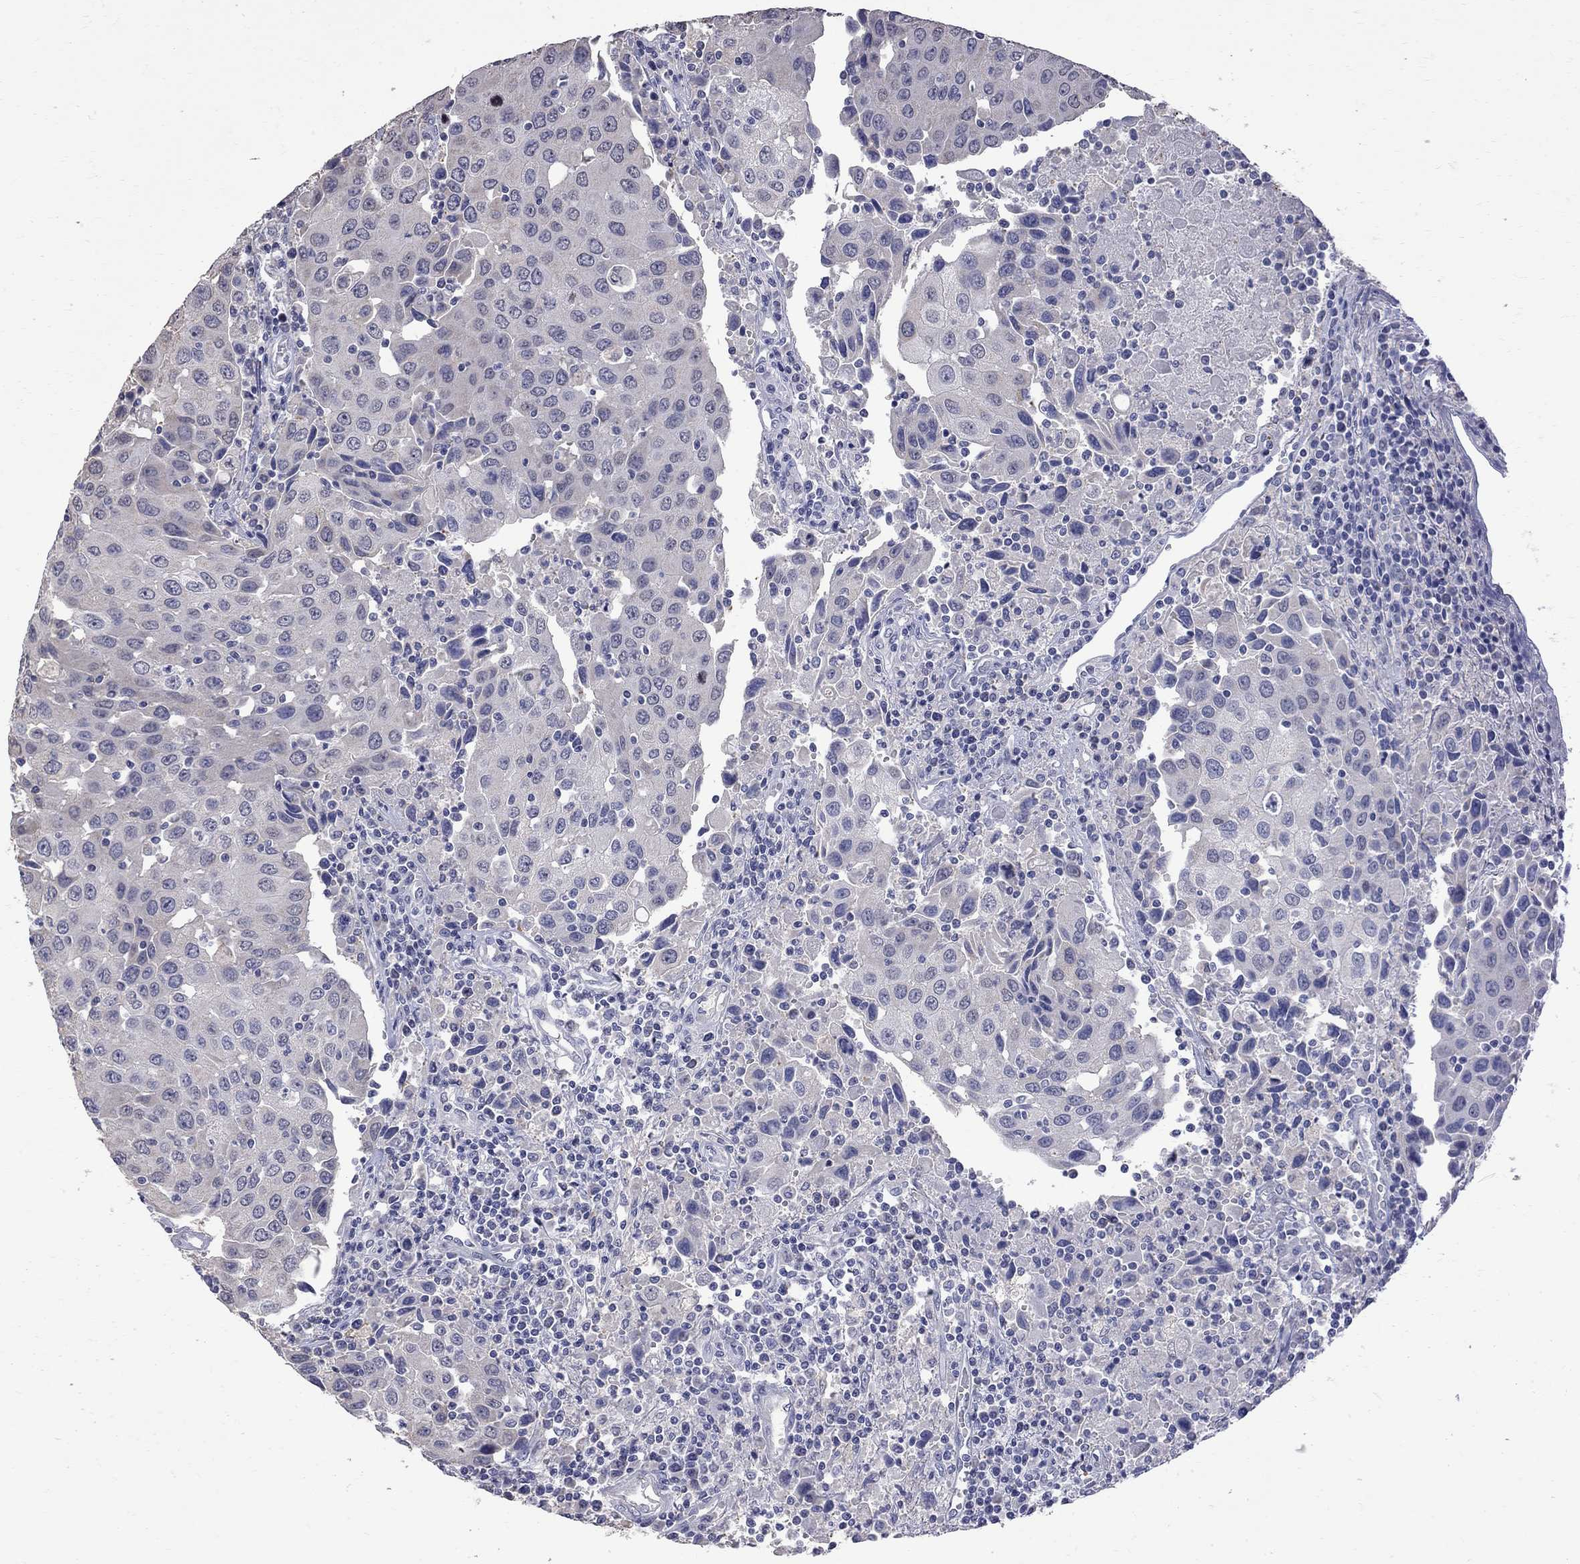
{"staining": {"intensity": "negative", "quantity": "none", "location": "none"}, "tissue": "urothelial cancer", "cell_type": "Tumor cells", "image_type": "cancer", "snomed": [{"axis": "morphology", "description": "Urothelial carcinoma, High grade"}, {"axis": "topography", "description": "Urinary bladder"}], "caption": "Protein analysis of urothelial cancer exhibits no significant staining in tumor cells.", "gene": "CKAP2", "patient": {"sex": "female", "age": 85}}